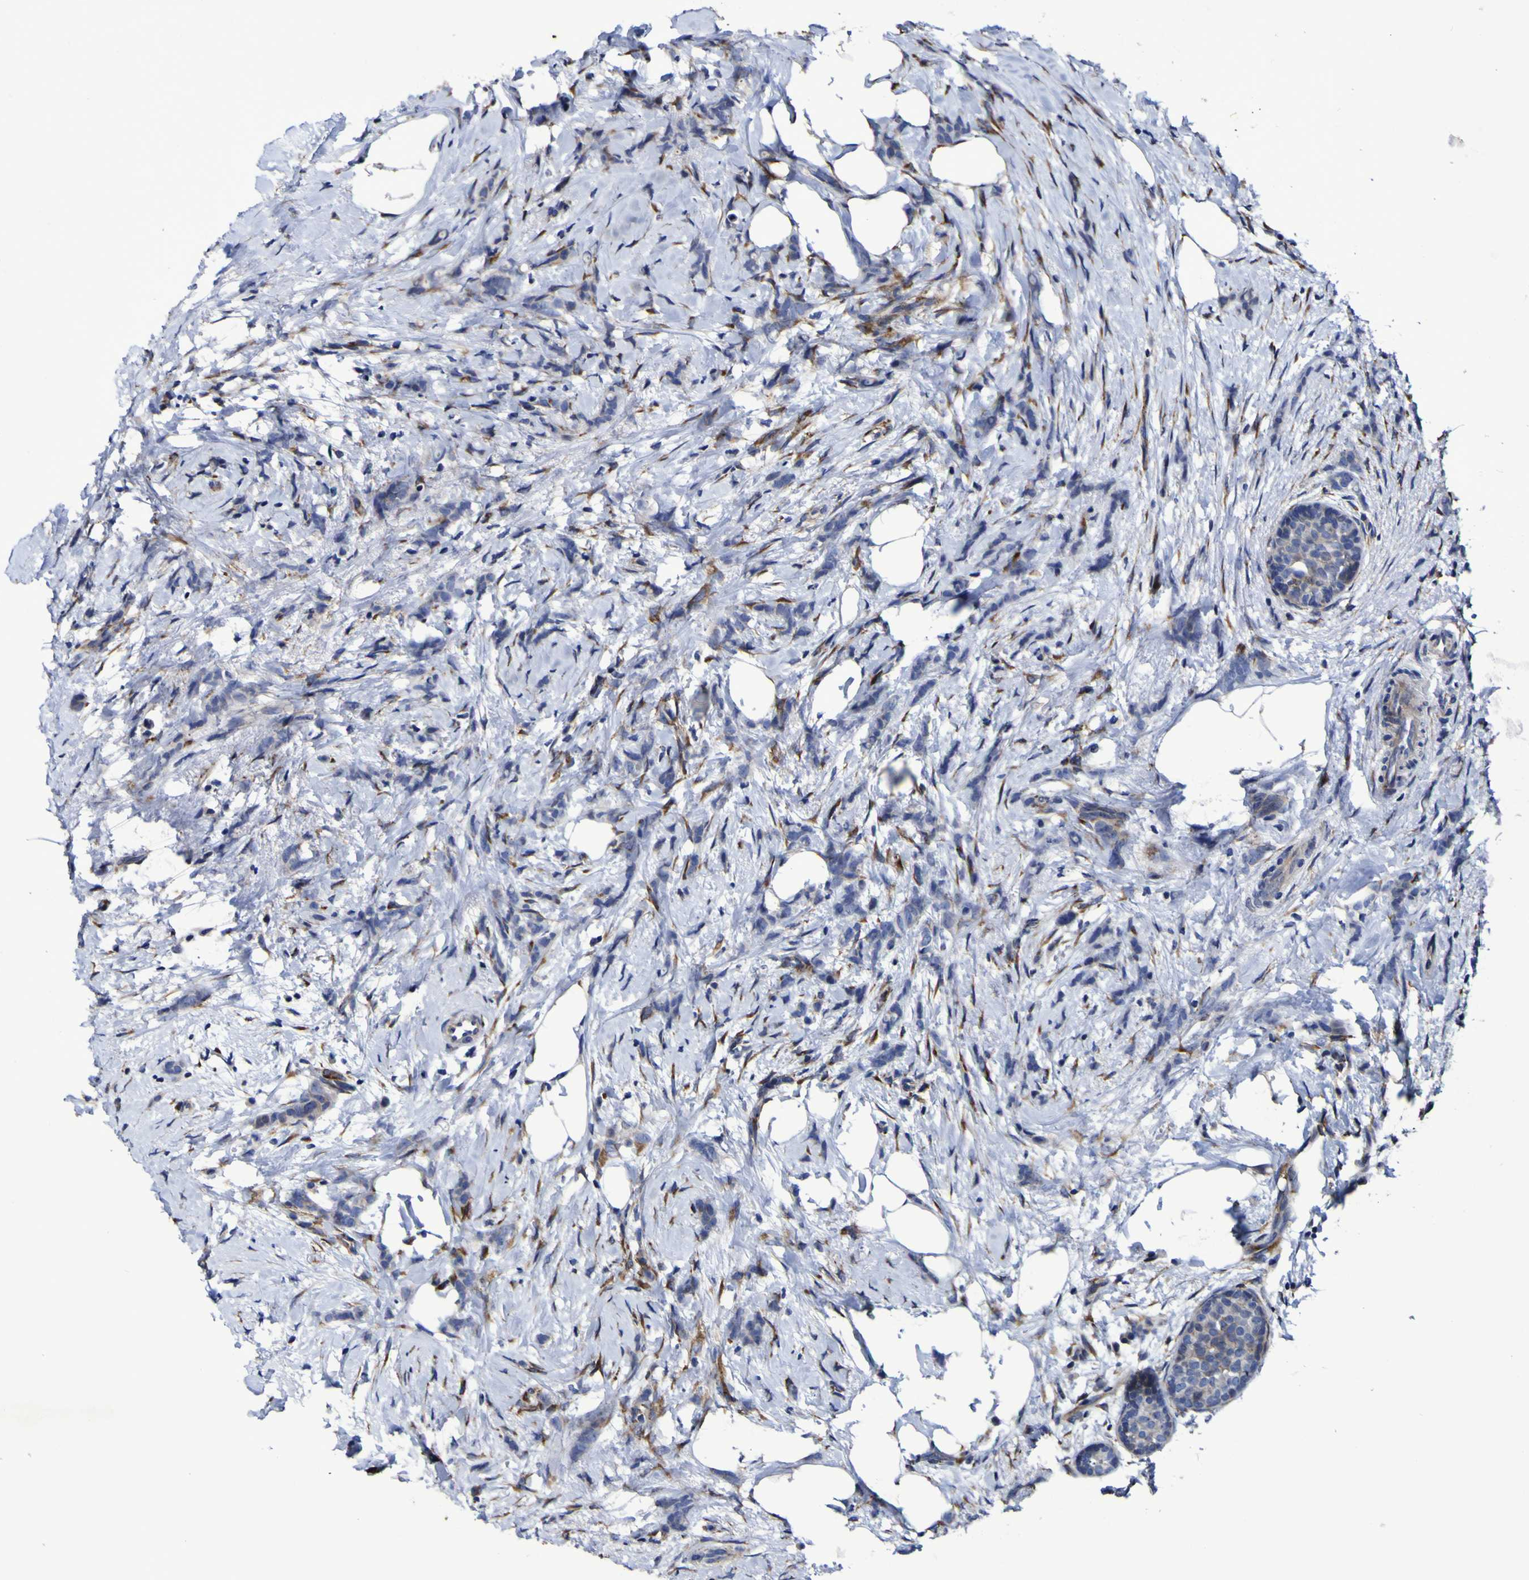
{"staining": {"intensity": "negative", "quantity": "none", "location": "none"}, "tissue": "breast cancer", "cell_type": "Tumor cells", "image_type": "cancer", "snomed": [{"axis": "morphology", "description": "Lobular carcinoma, in situ"}, {"axis": "morphology", "description": "Lobular carcinoma"}, {"axis": "topography", "description": "Breast"}], "caption": "Micrograph shows no significant protein staining in tumor cells of breast lobular carcinoma in situ.", "gene": "P3H1", "patient": {"sex": "female", "age": 41}}